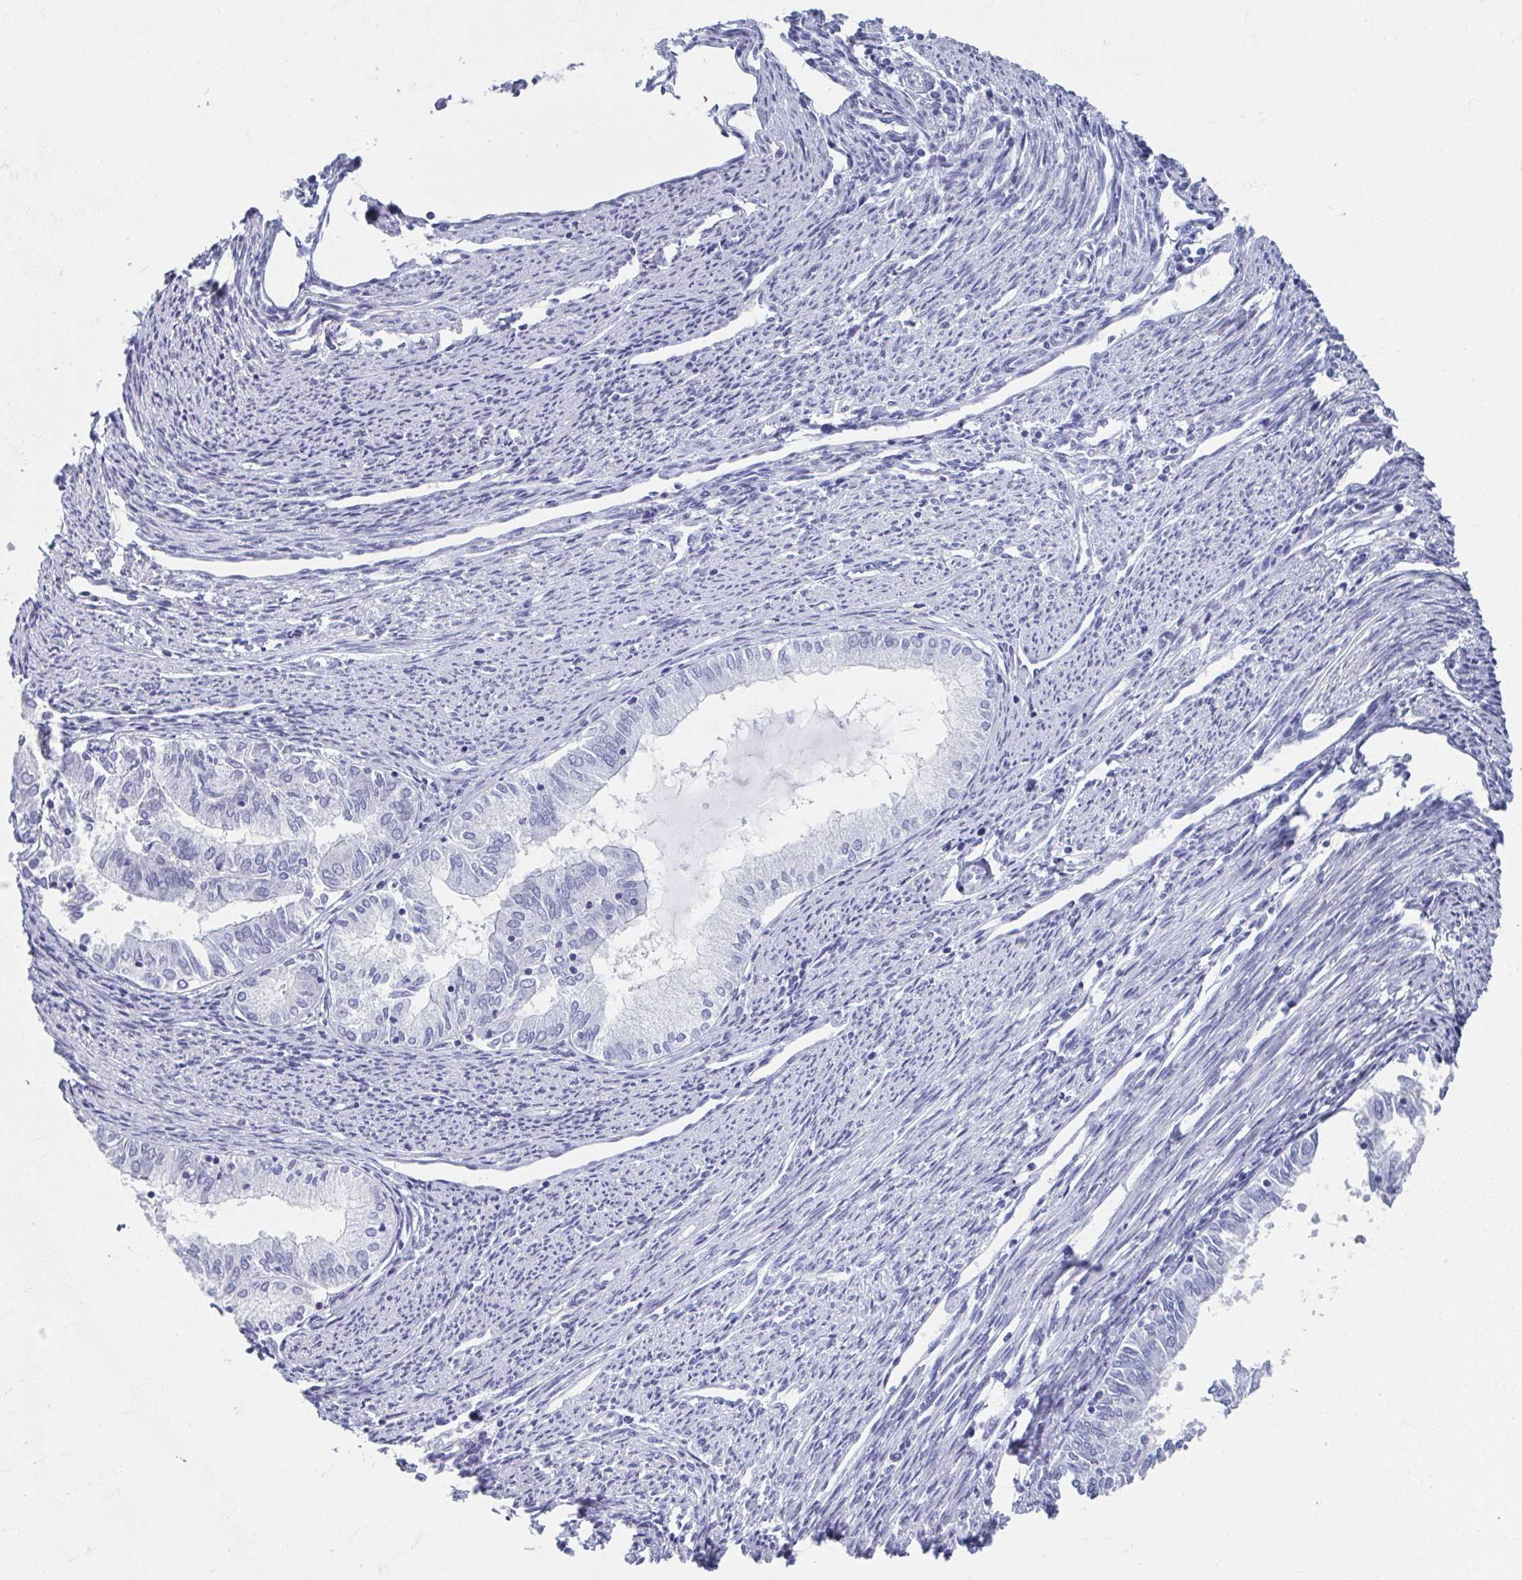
{"staining": {"intensity": "negative", "quantity": "none", "location": "none"}, "tissue": "endometrial cancer", "cell_type": "Tumor cells", "image_type": "cancer", "snomed": [{"axis": "morphology", "description": "Adenocarcinoma, NOS"}, {"axis": "topography", "description": "Endometrium"}], "caption": "The histopathology image shows no staining of tumor cells in endometrial adenocarcinoma. (DAB immunohistochemistry visualized using brightfield microscopy, high magnification).", "gene": "GHRL", "patient": {"sex": "female", "age": 79}}